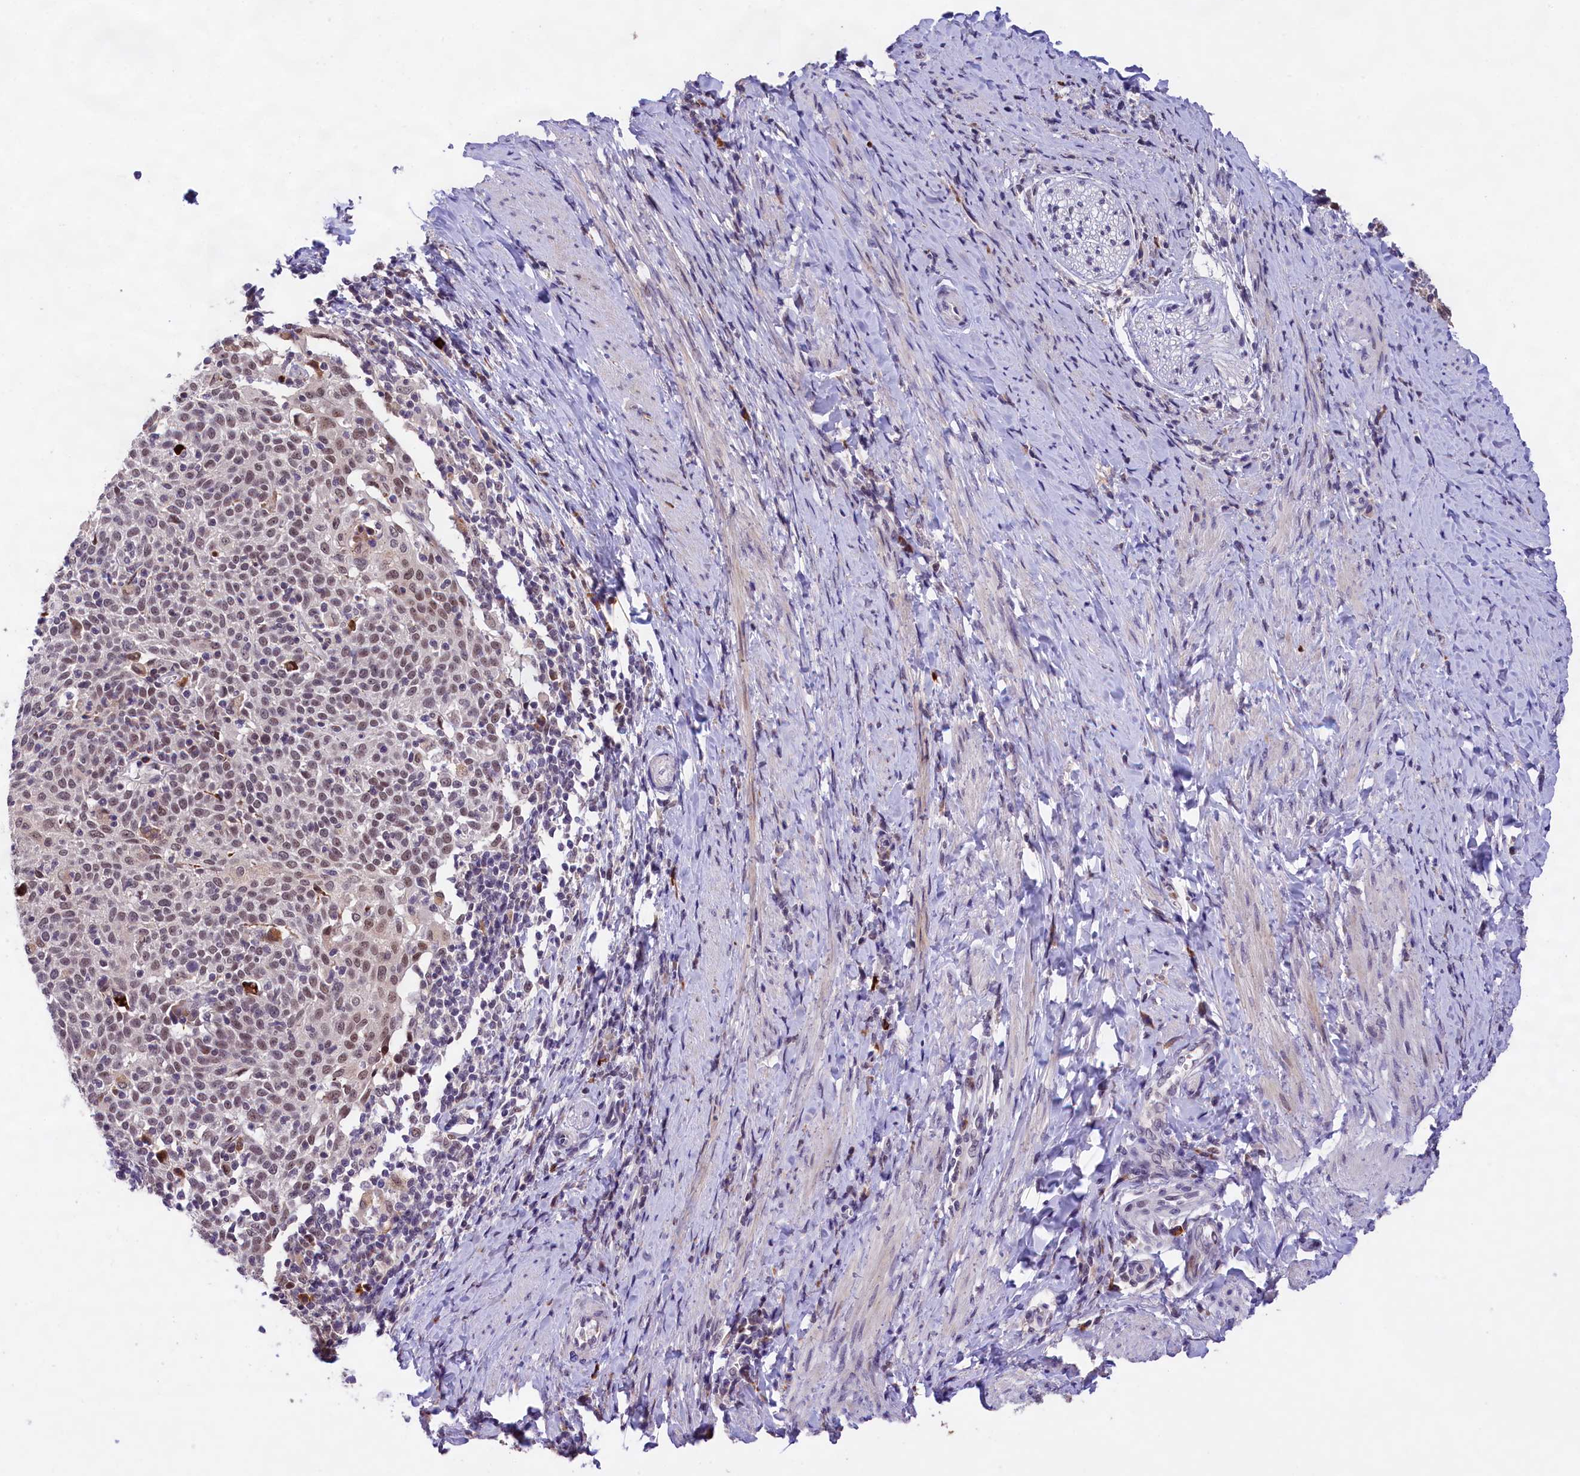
{"staining": {"intensity": "weak", "quantity": ">75%", "location": "nuclear"}, "tissue": "cervical cancer", "cell_type": "Tumor cells", "image_type": "cancer", "snomed": [{"axis": "morphology", "description": "Squamous cell carcinoma, NOS"}, {"axis": "topography", "description": "Cervix"}], "caption": "This photomicrograph demonstrates cervical cancer (squamous cell carcinoma) stained with immunohistochemistry to label a protein in brown. The nuclear of tumor cells show weak positivity for the protein. Nuclei are counter-stained blue.", "gene": "FBXO45", "patient": {"sex": "female", "age": 52}}